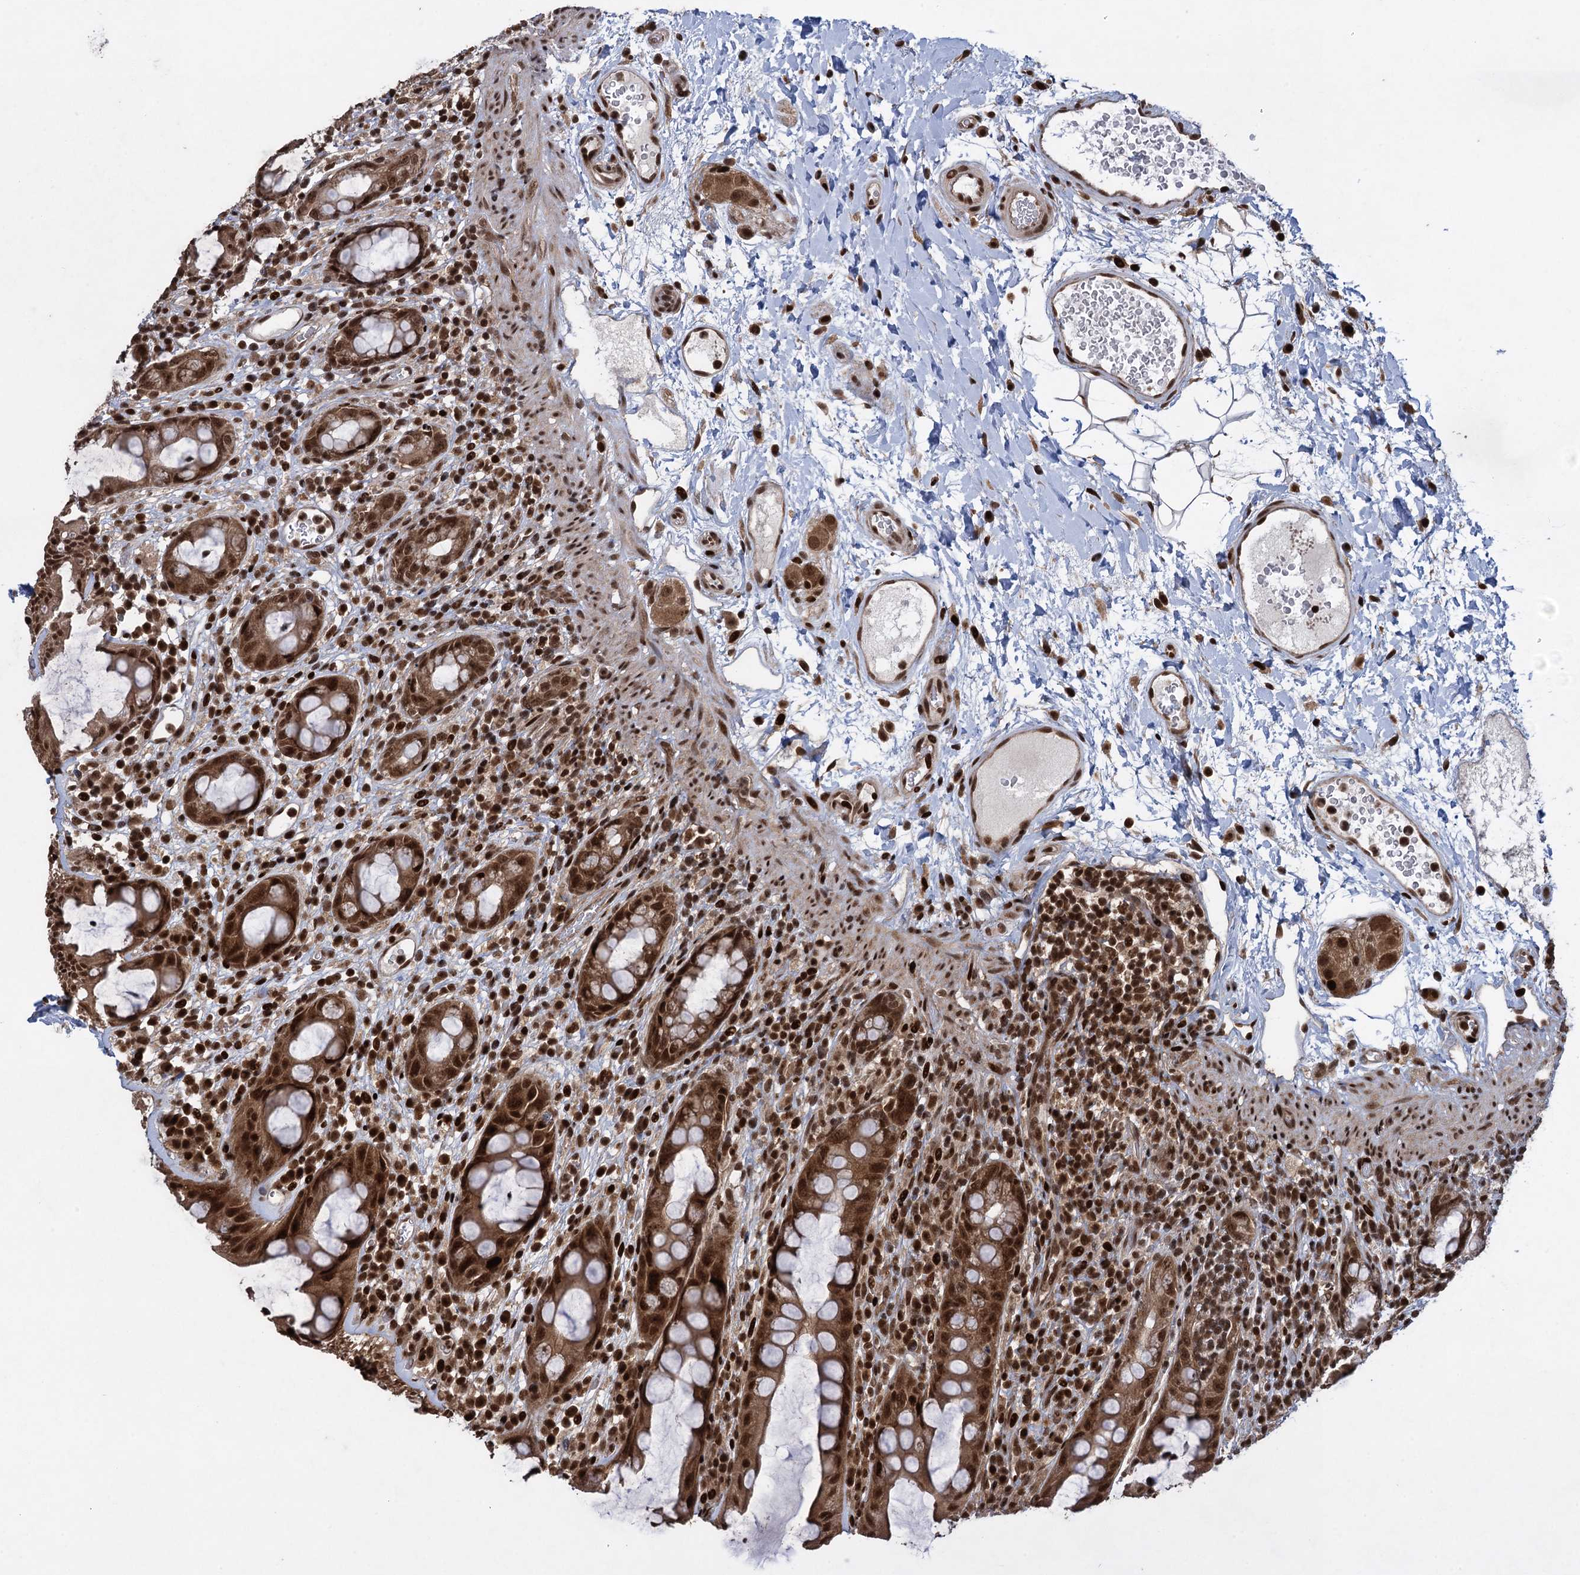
{"staining": {"intensity": "strong", "quantity": ">75%", "location": "cytoplasmic/membranous,nuclear"}, "tissue": "rectum", "cell_type": "Glandular cells", "image_type": "normal", "snomed": [{"axis": "morphology", "description": "Normal tissue, NOS"}, {"axis": "topography", "description": "Rectum"}], "caption": "IHC photomicrograph of unremarkable rectum: human rectum stained using immunohistochemistry exhibits high levels of strong protein expression localized specifically in the cytoplasmic/membranous,nuclear of glandular cells, appearing as a cytoplasmic/membranous,nuclear brown color.", "gene": "ZNF169", "patient": {"sex": "female", "age": 57}}